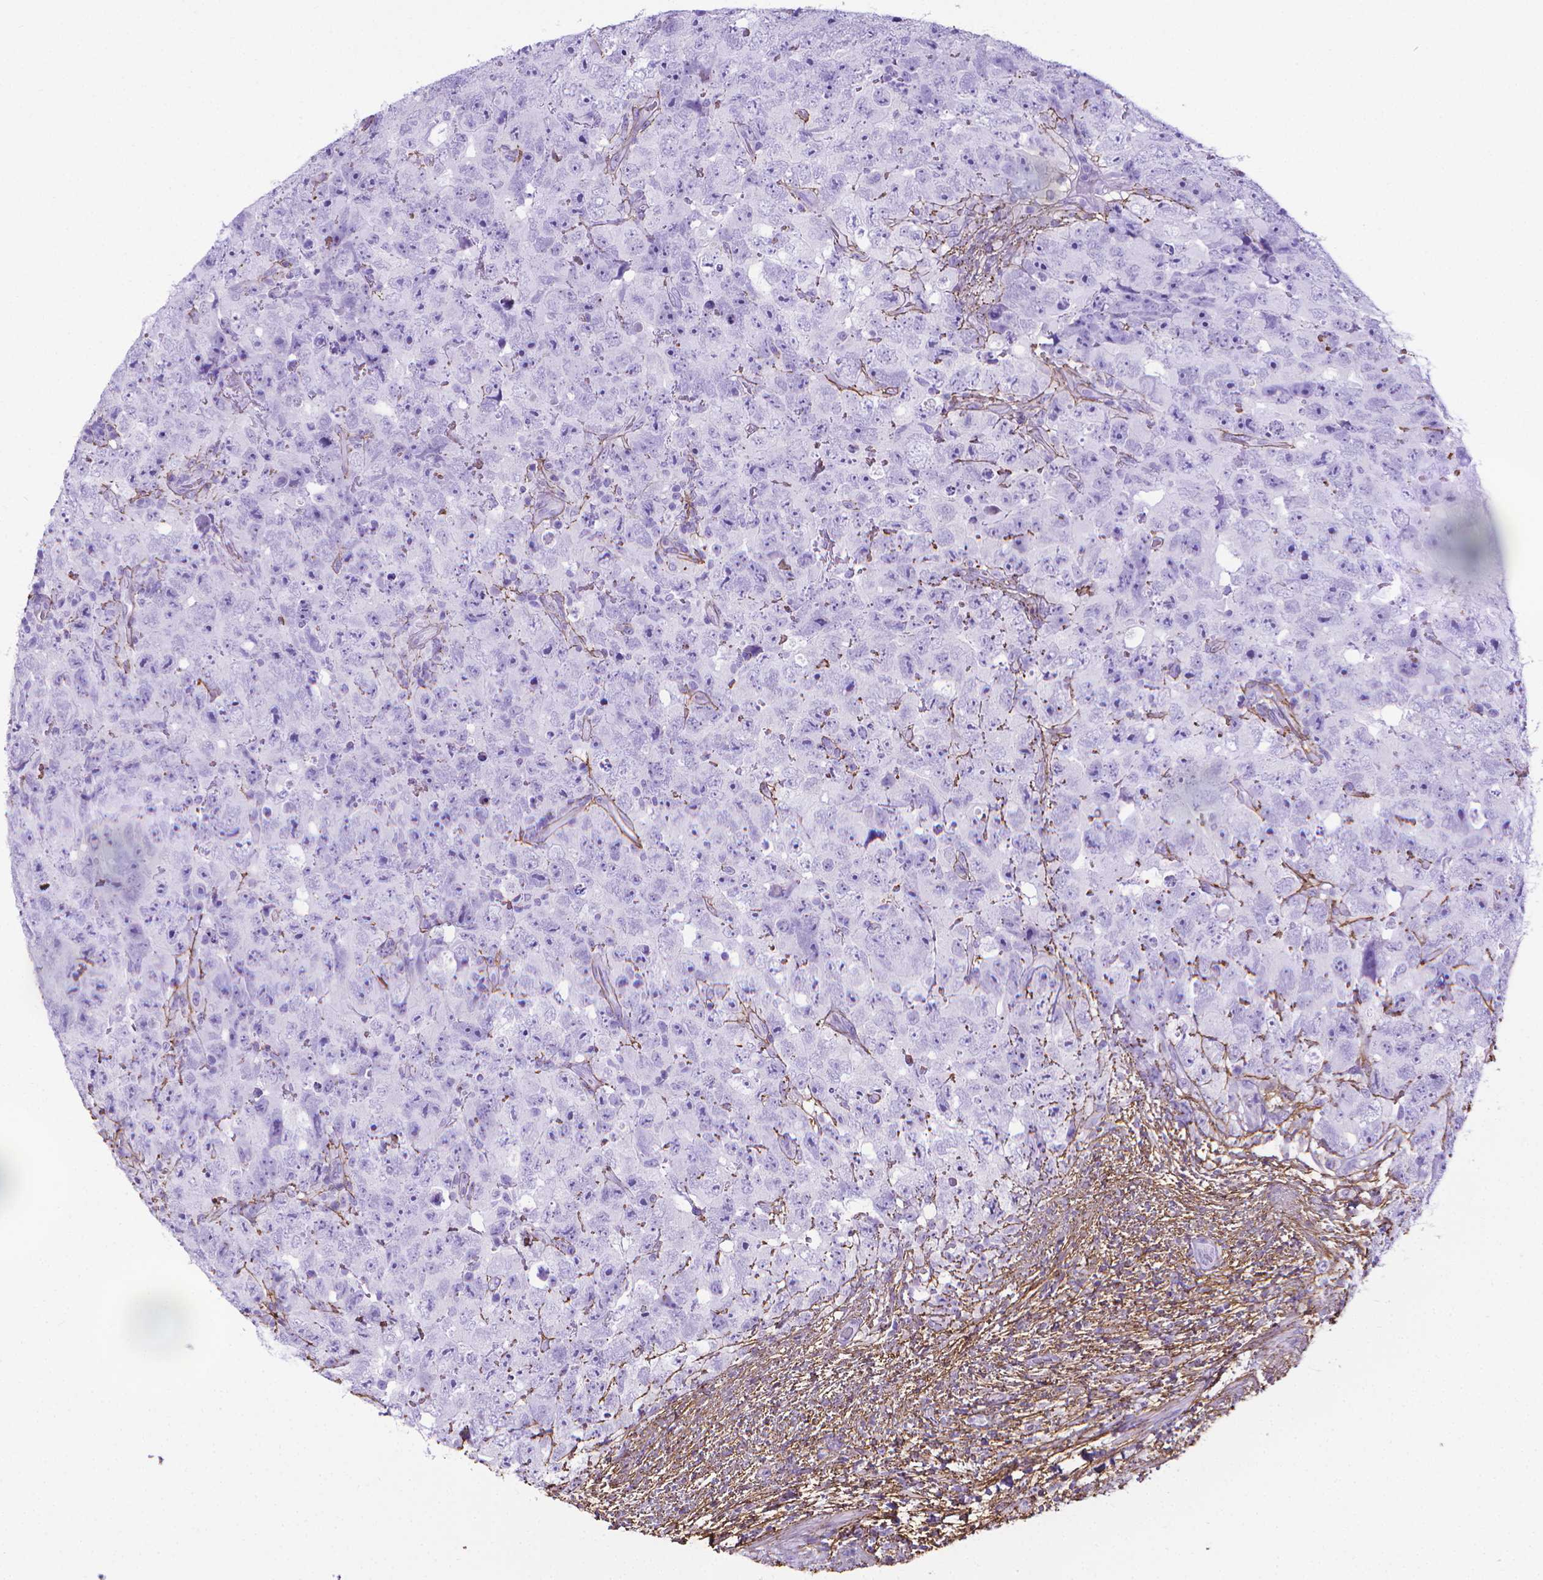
{"staining": {"intensity": "negative", "quantity": "none", "location": "none"}, "tissue": "testis cancer", "cell_type": "Tumor cells", "image_type": "cancer", "snomed": [{"axis": "morphology", "description": "Carcinoma, Embryonal, NOS"}, {"axis": "topography", "description": "Testis"}], "caption": "Tumor cells are negative for brown protein staining in embryonal carcinoma (testis).", "gene": "MFAP2", "patient": {"sex": "male", "age": 24}}